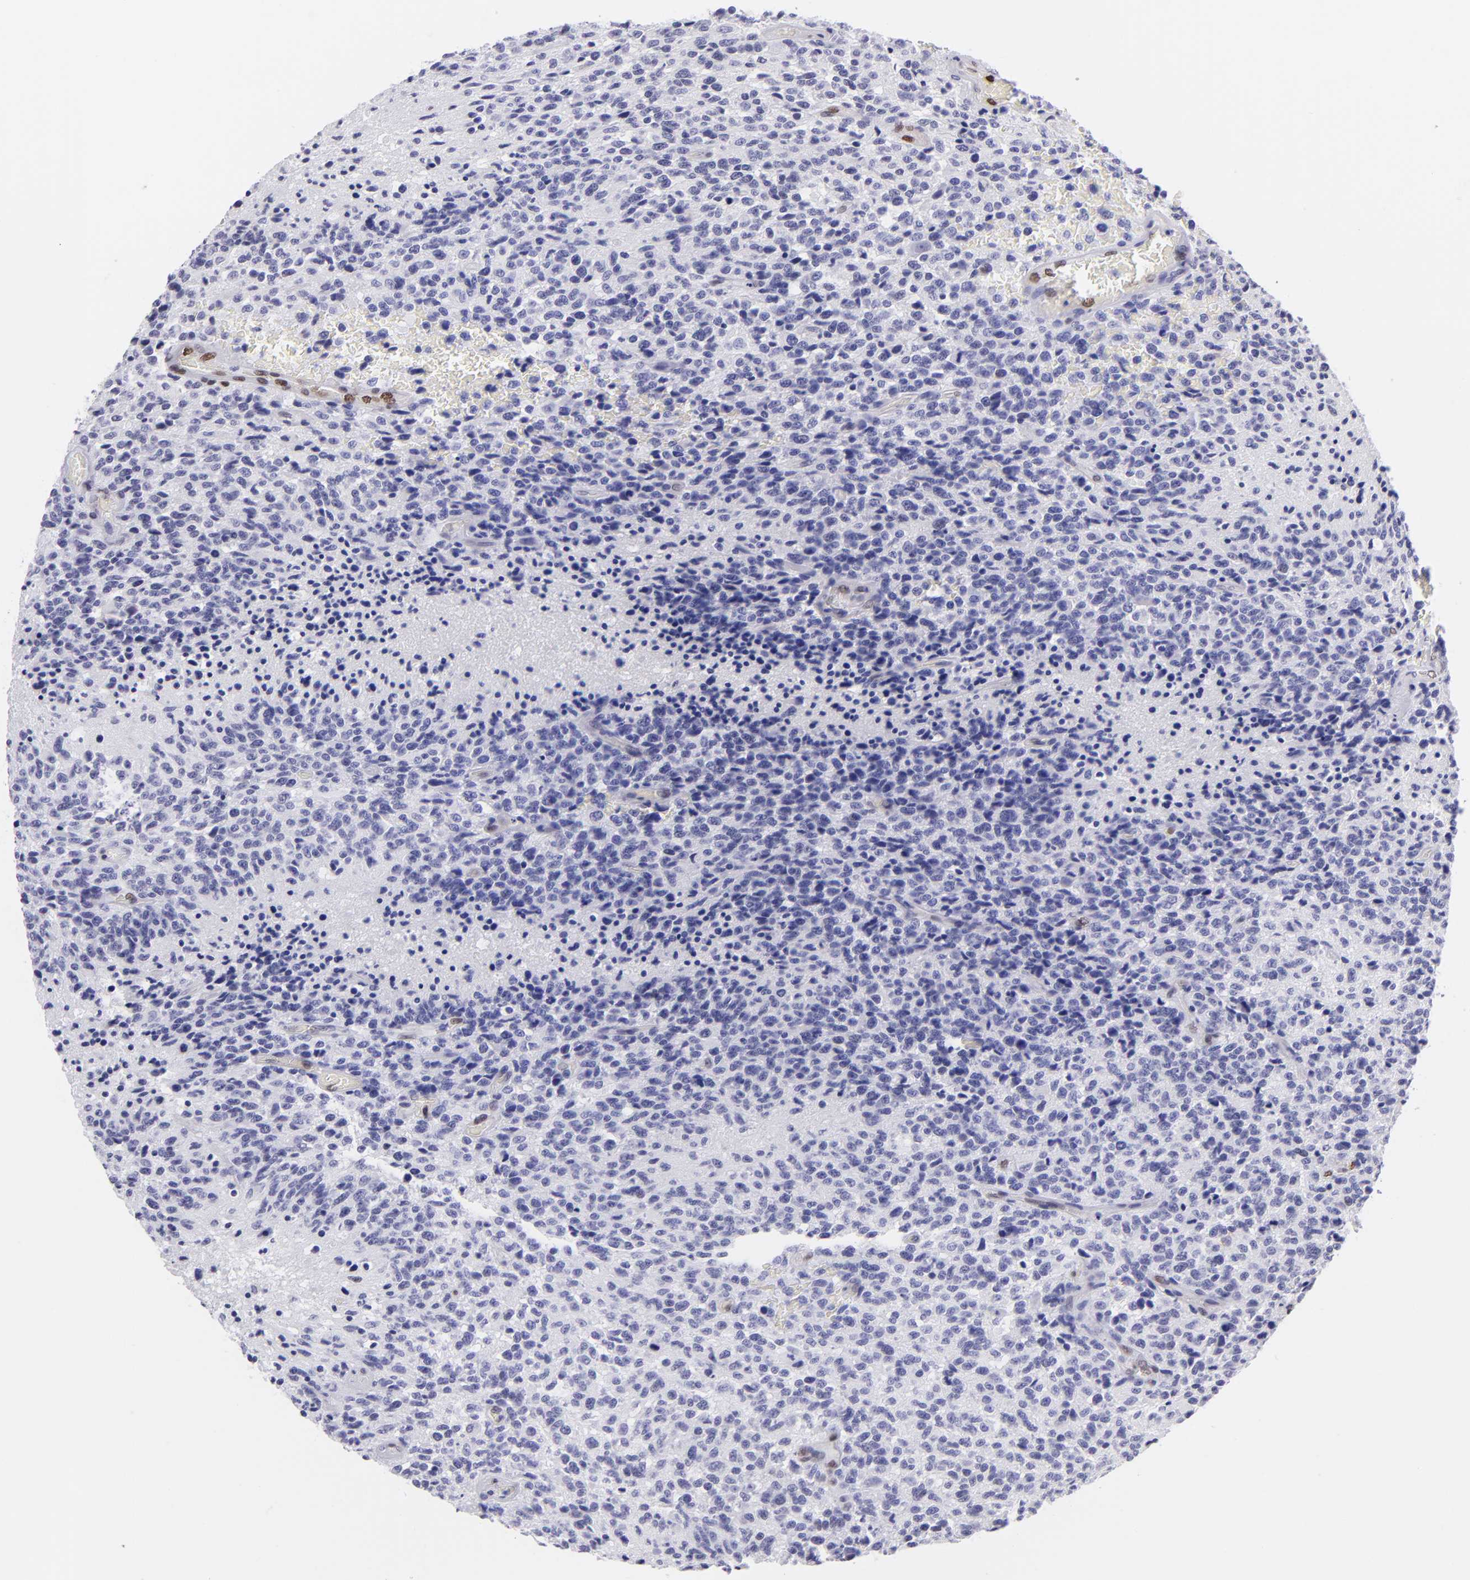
{"staining": {"intensity": "negative", "quantity": "none", "location": "none"}, "tissue": "glioma", "cell_type": "Tumor cells", "image_type": "cancer", "snomed": [{"axis": "morphology", "description": "Glioma, malignant, High grade"}, {"axis": "topography", "description": "Brain"}], "caption": "Immunohistochemistry (IHC) photomicrograph of human glioma stained for a protein (brown), which reveals no staining in tumor cells.", "gene": "ETS1", "patient": {"sex": "male", "age": 36}}